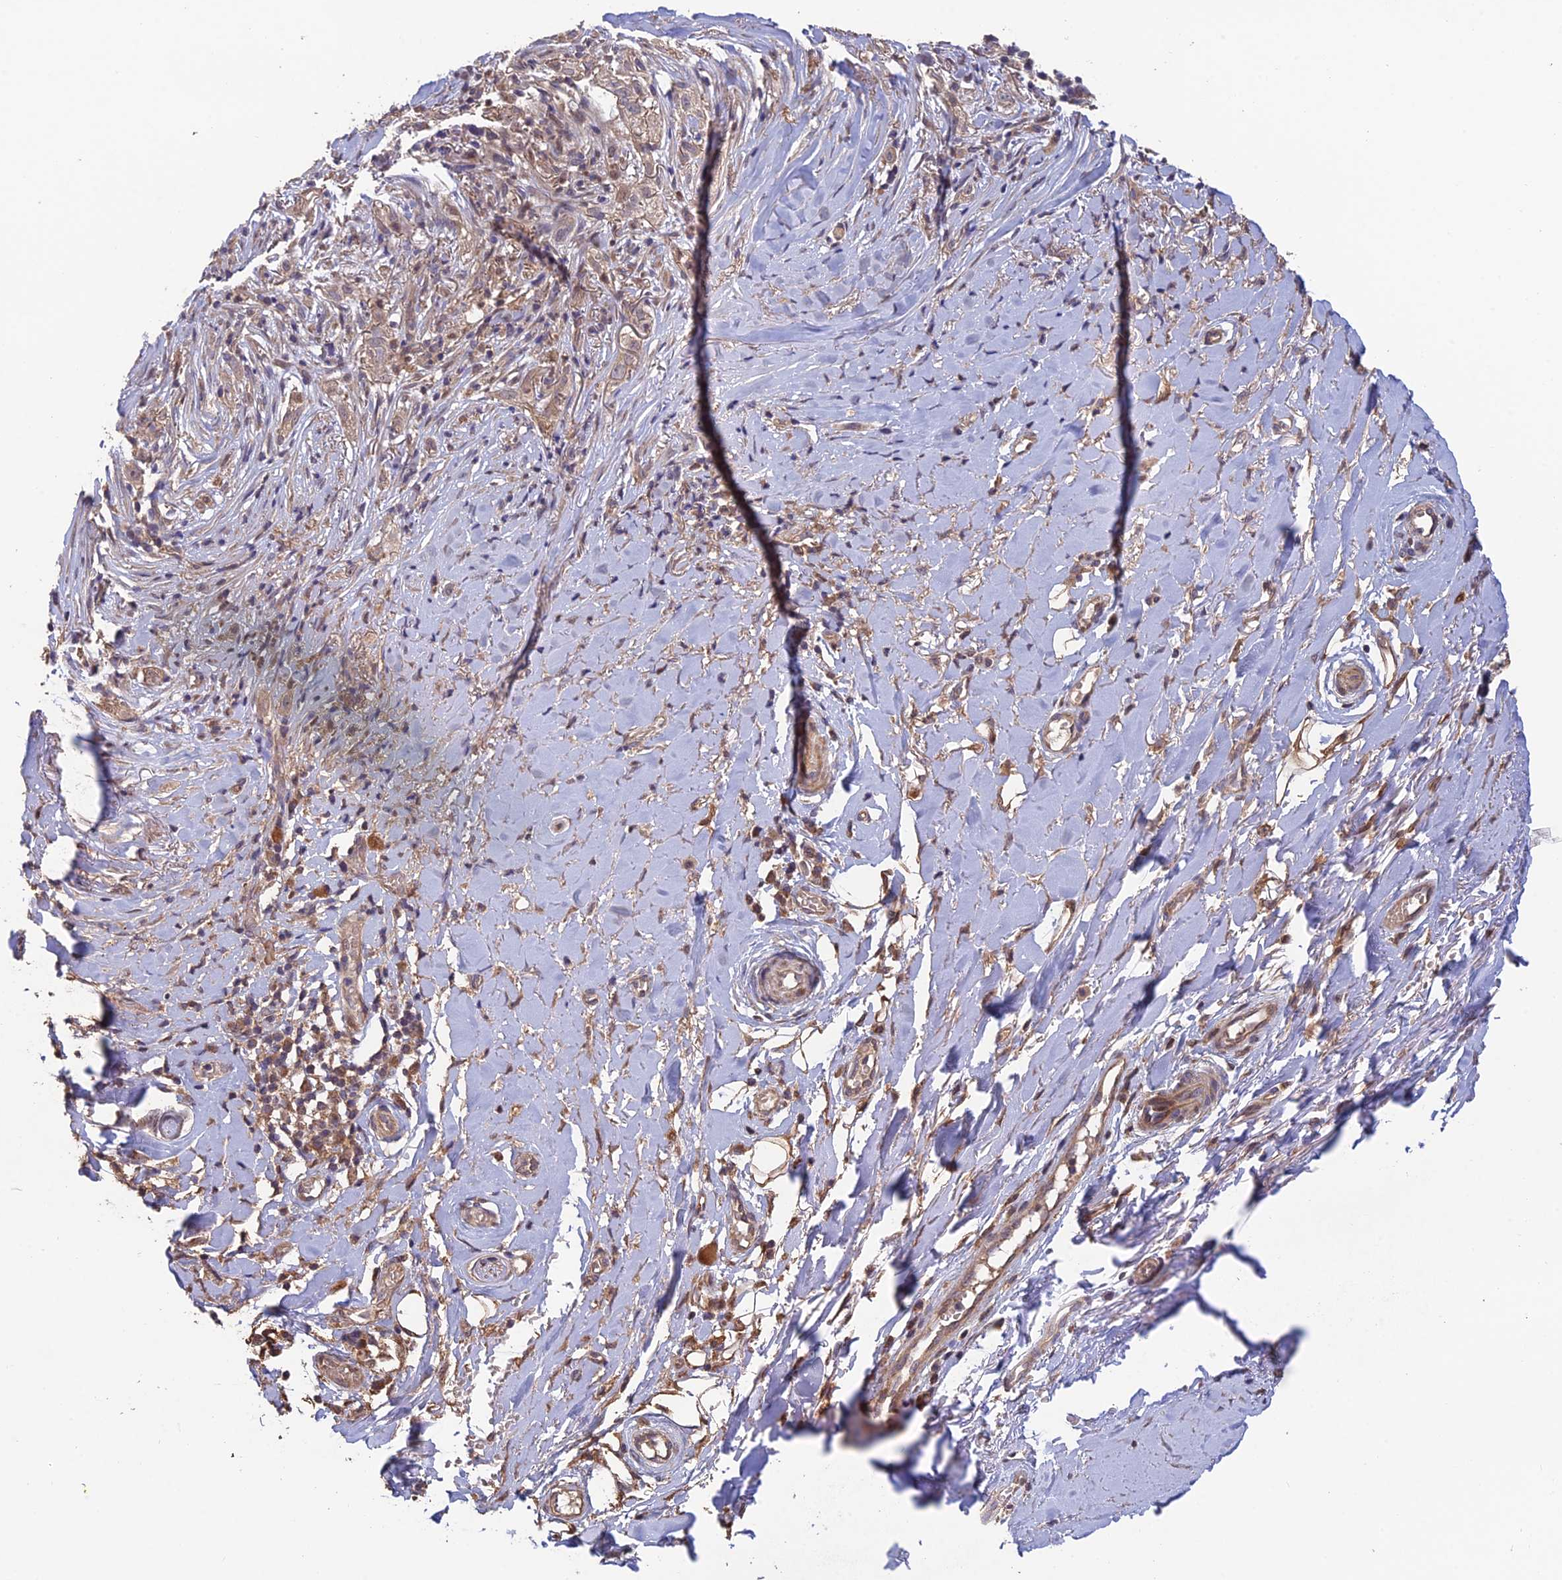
{"staining": {"intensity": "moderate", "quantity": ">75%", "location": "cytoplasmic/membranous"}, "tissue": "adipose tissue", "cell_type": "Adipocytes", "image_type": "normal", "snomed": [{"axis": "morphology", "description": "Normal tissue, NOS"}, {"axis": "morphology", "description": "Basal cell carcinoma"}, {"axis": "topography", "description": "Skin"}], "caption": "Immunohistochemistry image of benign adipose tissue: adipose tissue stained using IHC exhibits medium levels of moderate protein expression localized specifically in the cytoplasmic/membranous of adipocytes, appearing as a cytoplasmic/membranous brown color.", "gene": "SHISA5", "patient": {"sex": "female", "age": 89}}